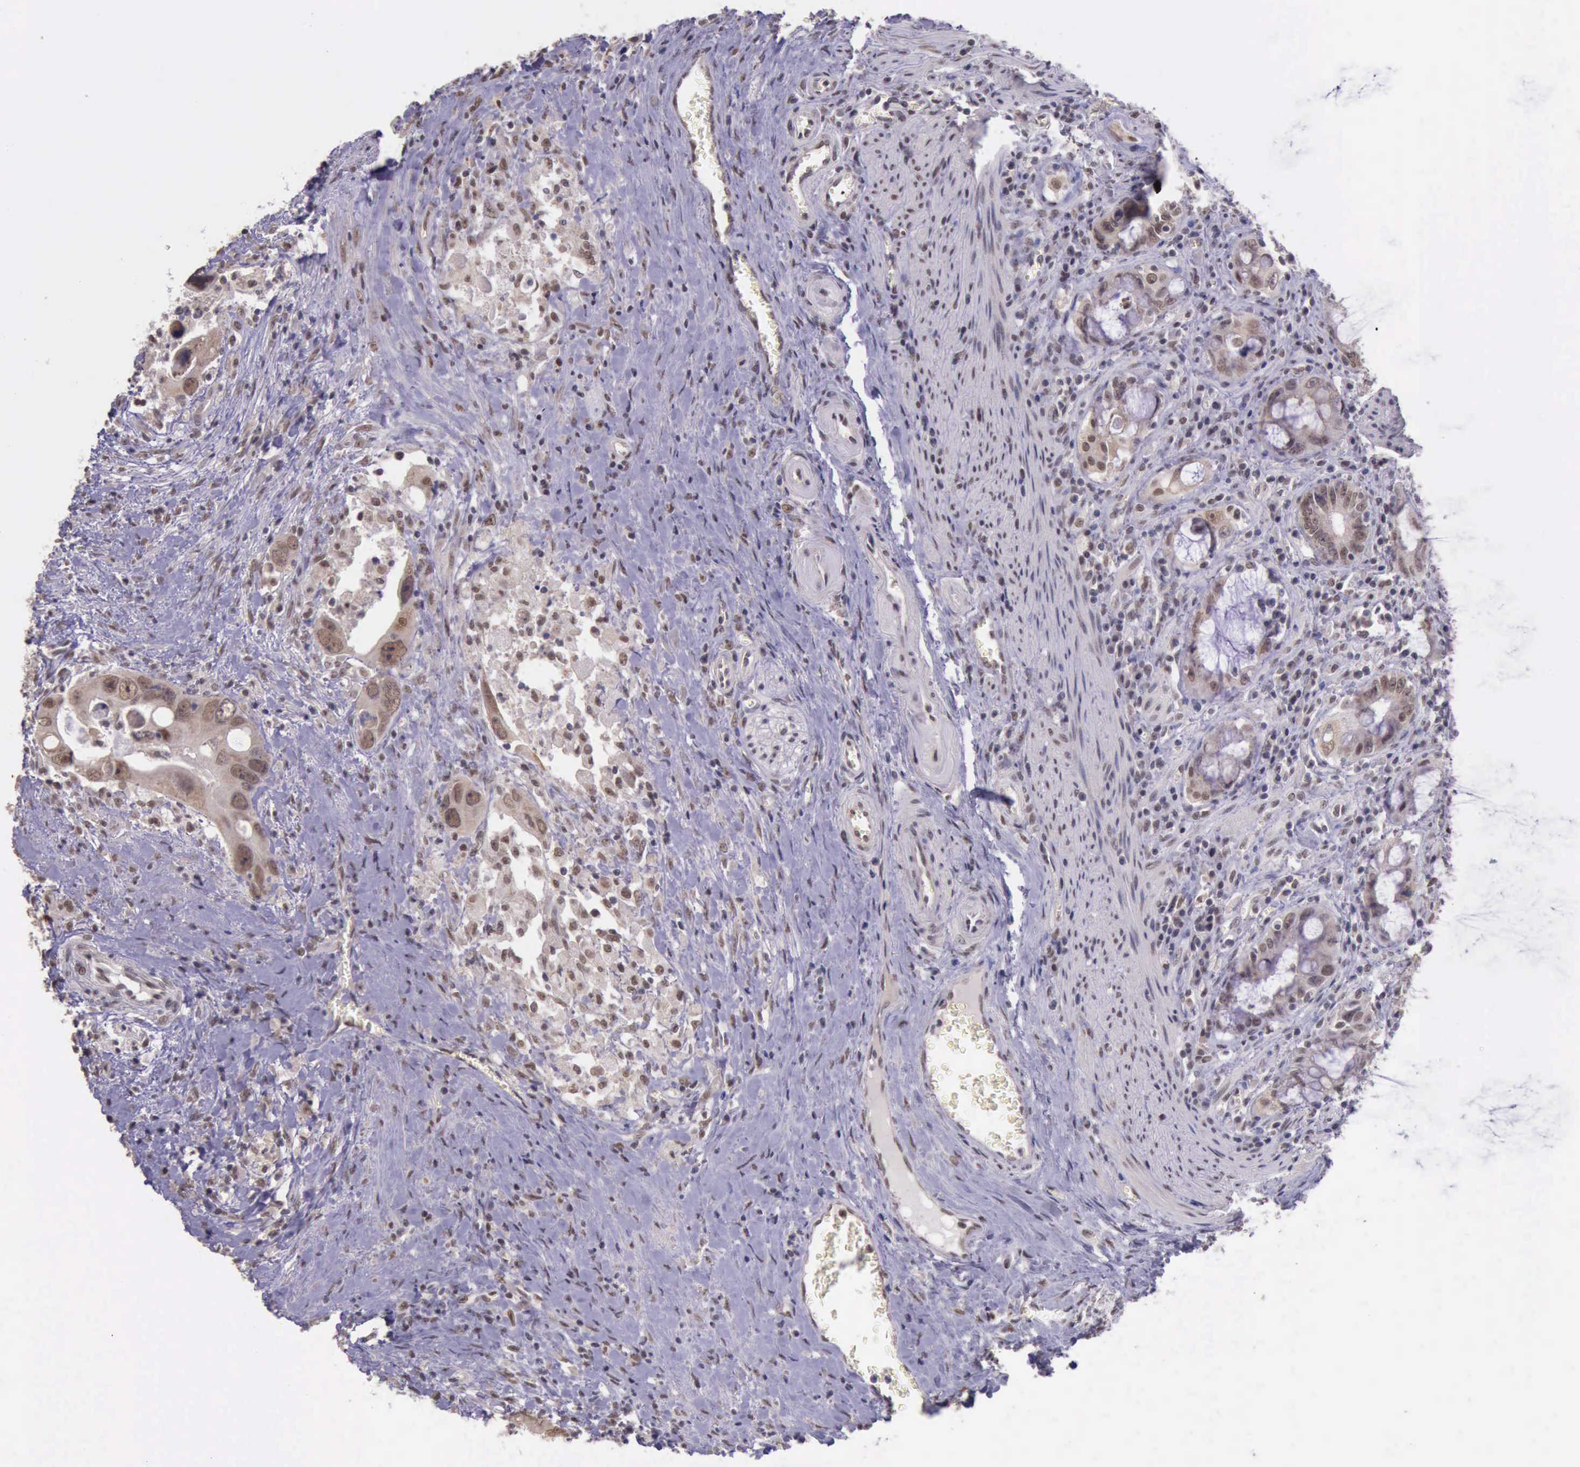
{"staining": {"intensity": "weak", "quantity": "25%-75%", "location": "cytoplasmic/membranous,nuclear"}, "tissue": "colorectal cancer", "cell_type": "Tumor cells", "image_type": "cancer", "snomed": [{"axis": "morphology", "description": "Adenocarcinoma, NOS"}, {"axis": "topography", "description": "Rectum"}], "caption": "This image shows immunohistochemistry staining of adenocarcinoma (colorectal), with low weak cytoplasmic/membranous and nuclear expression in about 25%-75% of tumor cells.", "gene": "PRPF39", "patient": {"sex": "male", "age": 70}}